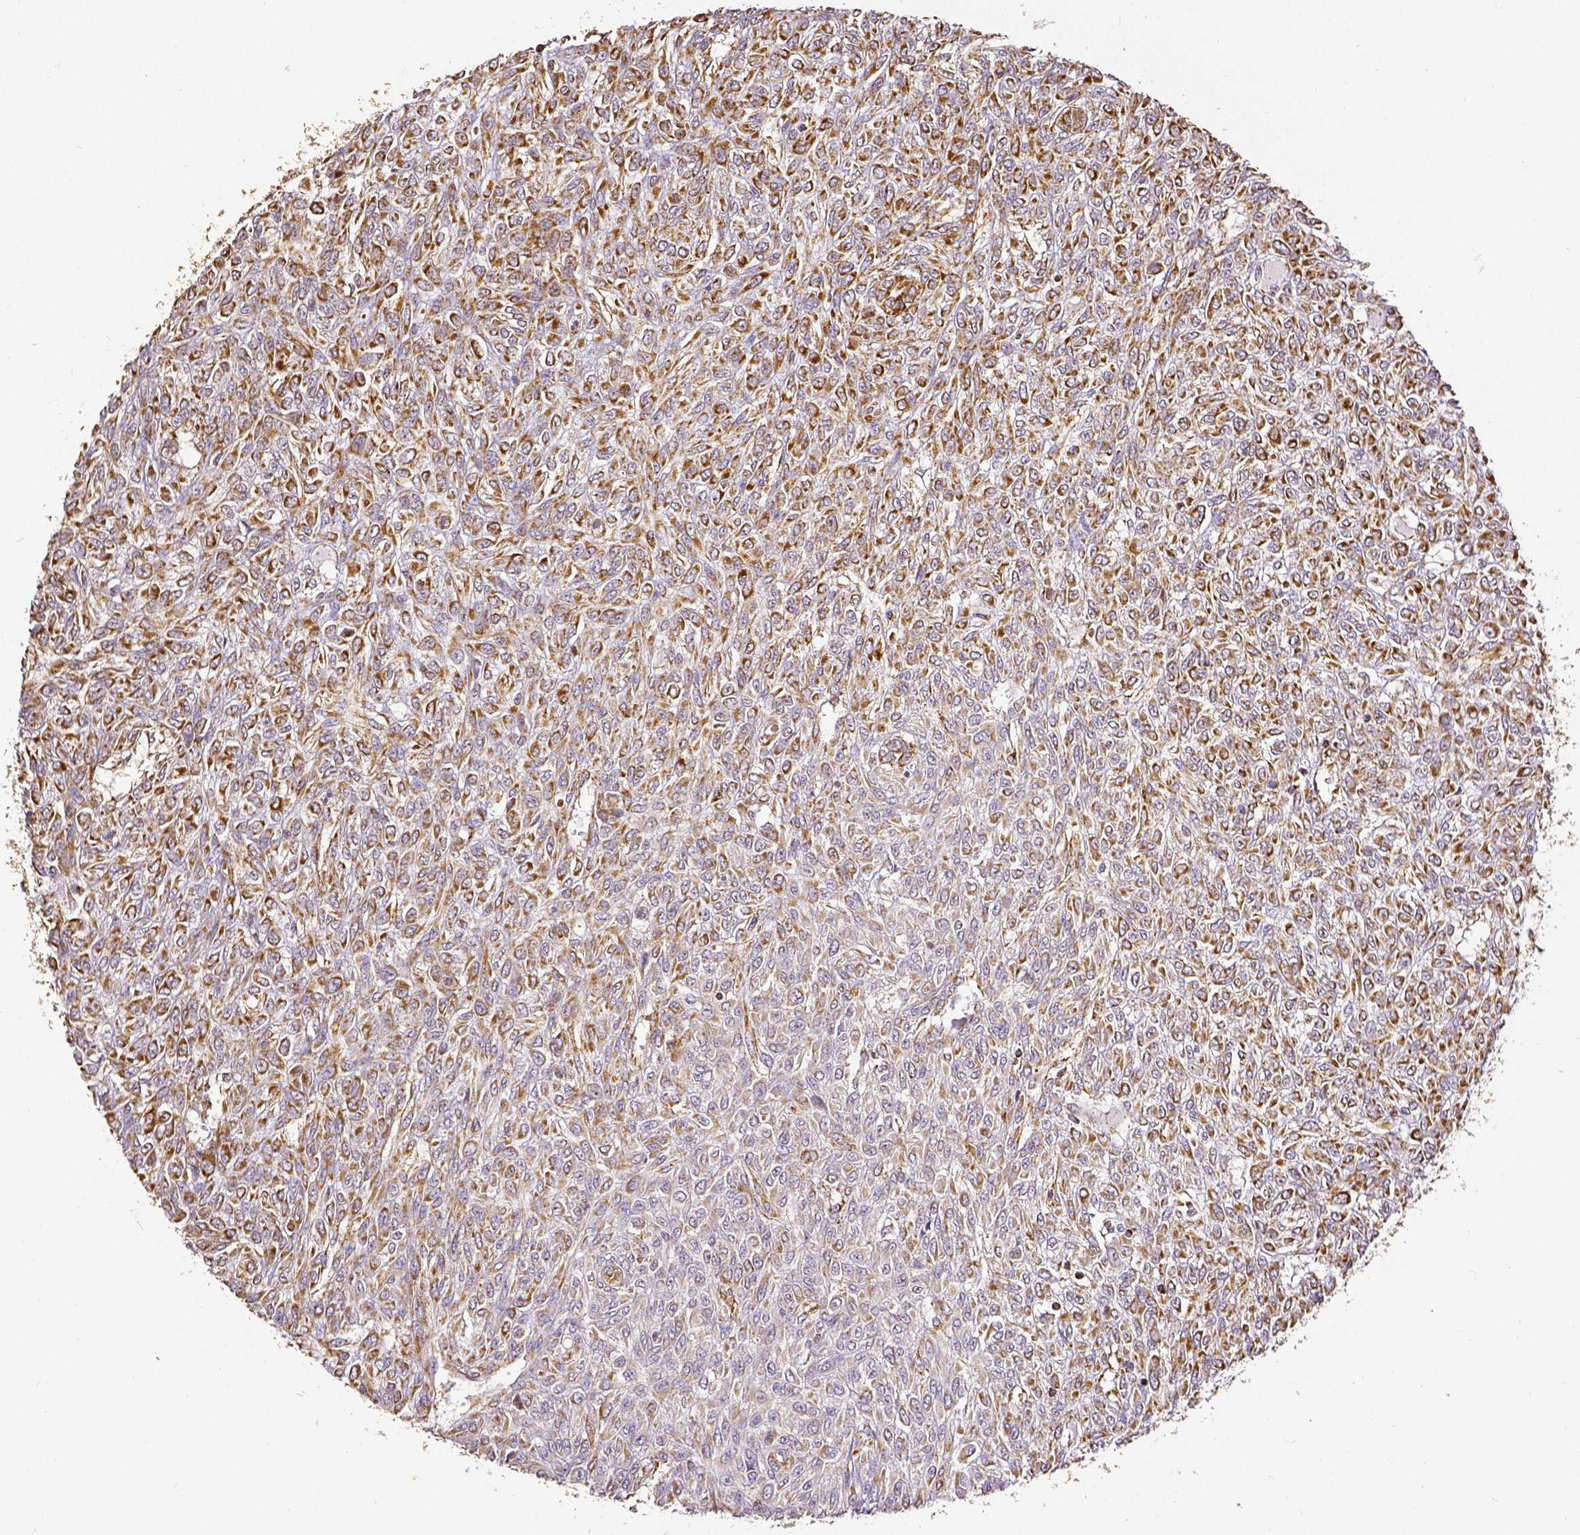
{"staining": {"intensity": "moderate", "quantity": ">75%", "location": "cytoplasmic/membranous"}, "tissue": "renal cancer", "cell_type": "Tumor cells", "image_type": "cancer", "snomed": [{"axis": "morphology", "description": "Adenocarcinoma, NOS"}, {"axis": "topography", "description": "Kidney"}], "caption": "This image exhibits IHC staining of renal adenocarcinoma, with medium moderate cytoplasmic/membranous staining in approximately >75% of tumor cells.", "gene": "SDHB", "patient": {"sex": "male", "age": 58}}